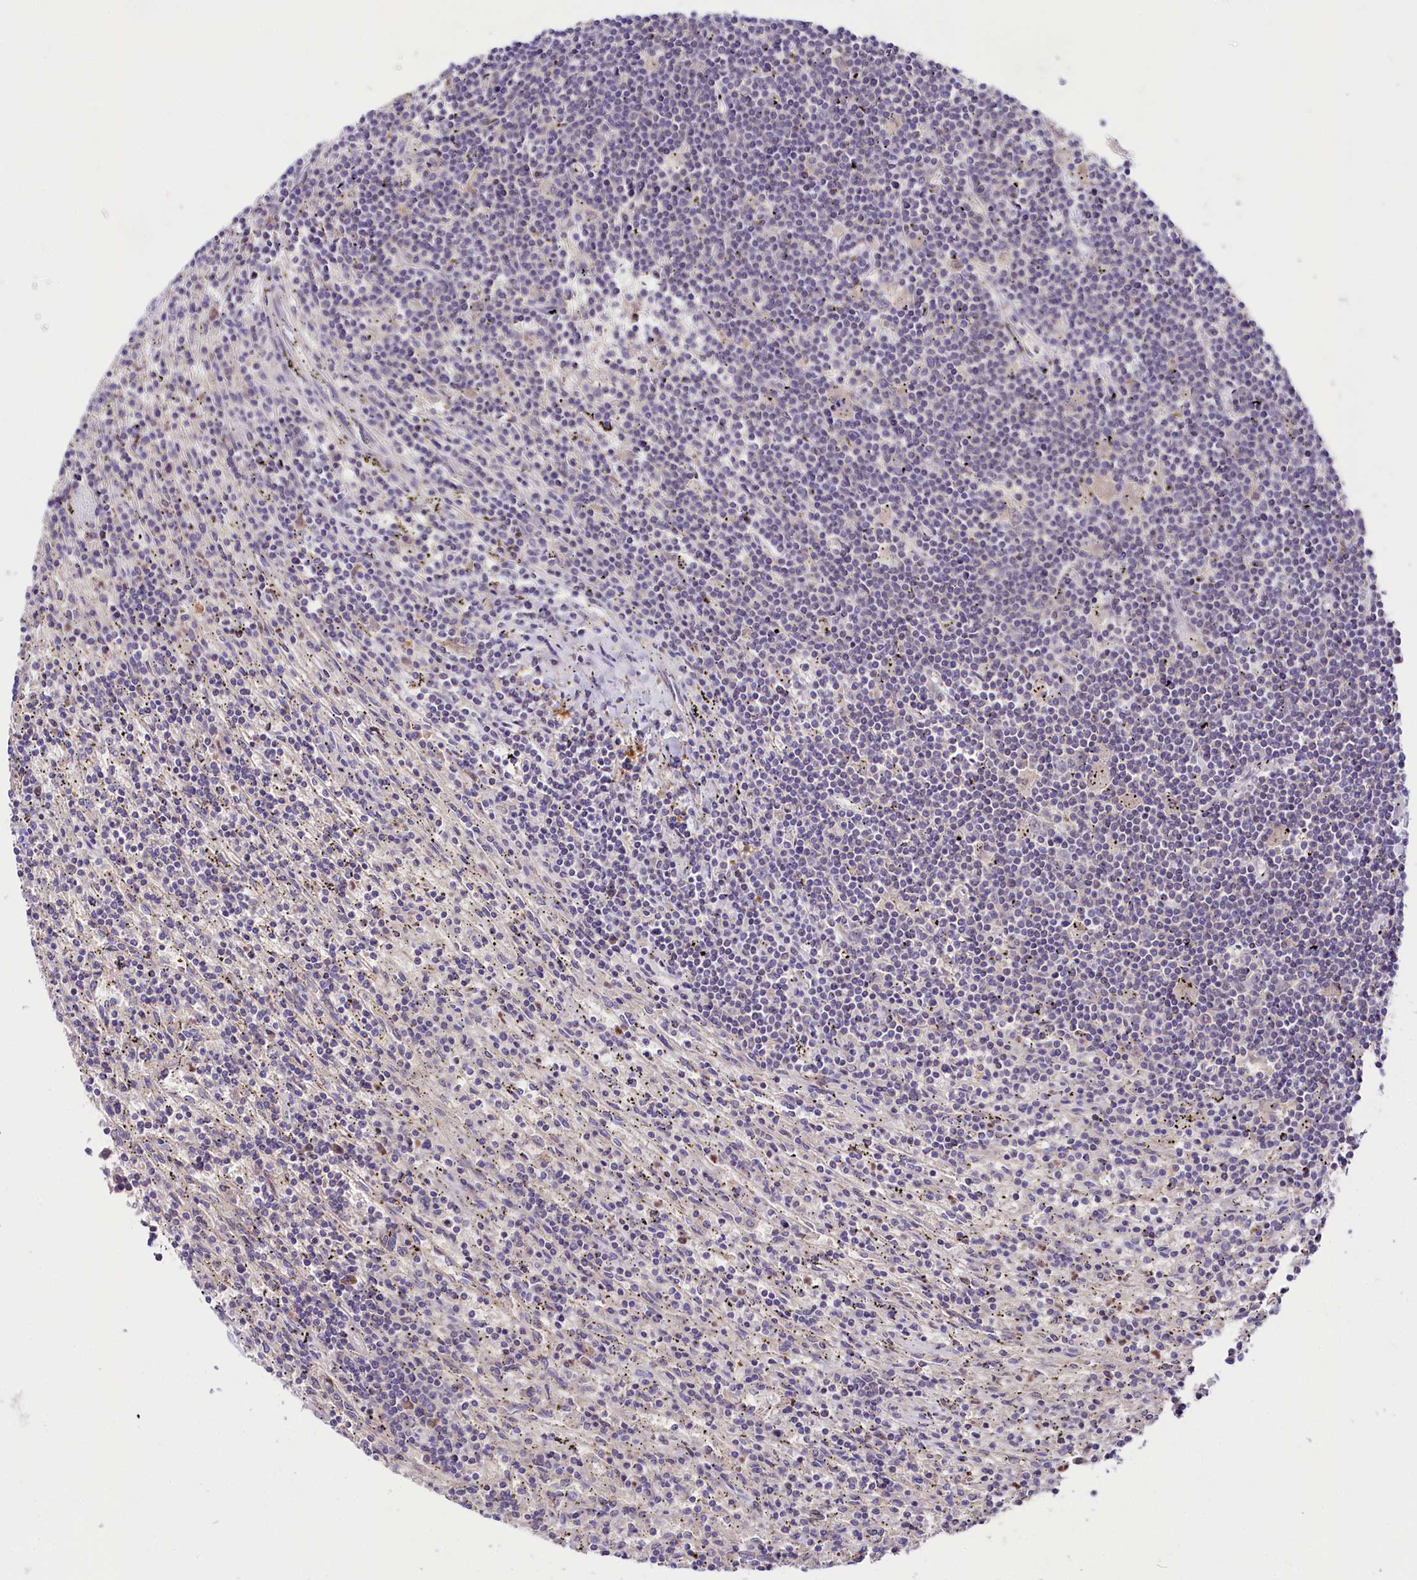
{"staining": {"intensity": "negative", "quantity": "none", "location": "none"}, "tissue": "lymphoma", "cell_type": "Tumor cells", "image_type": "cancer", "snomed": [{"axis": "morphology", "description": "Malignant lymphoma, non-Hodgkin's type, Low grade"}, {"axis": "topography", "description": "Spleen"}], "caption": "Tumor cells show no significant protein expression in lymphoma.", "gene": "ABHD5", "patient": {"sex": "male", "age": 76}}